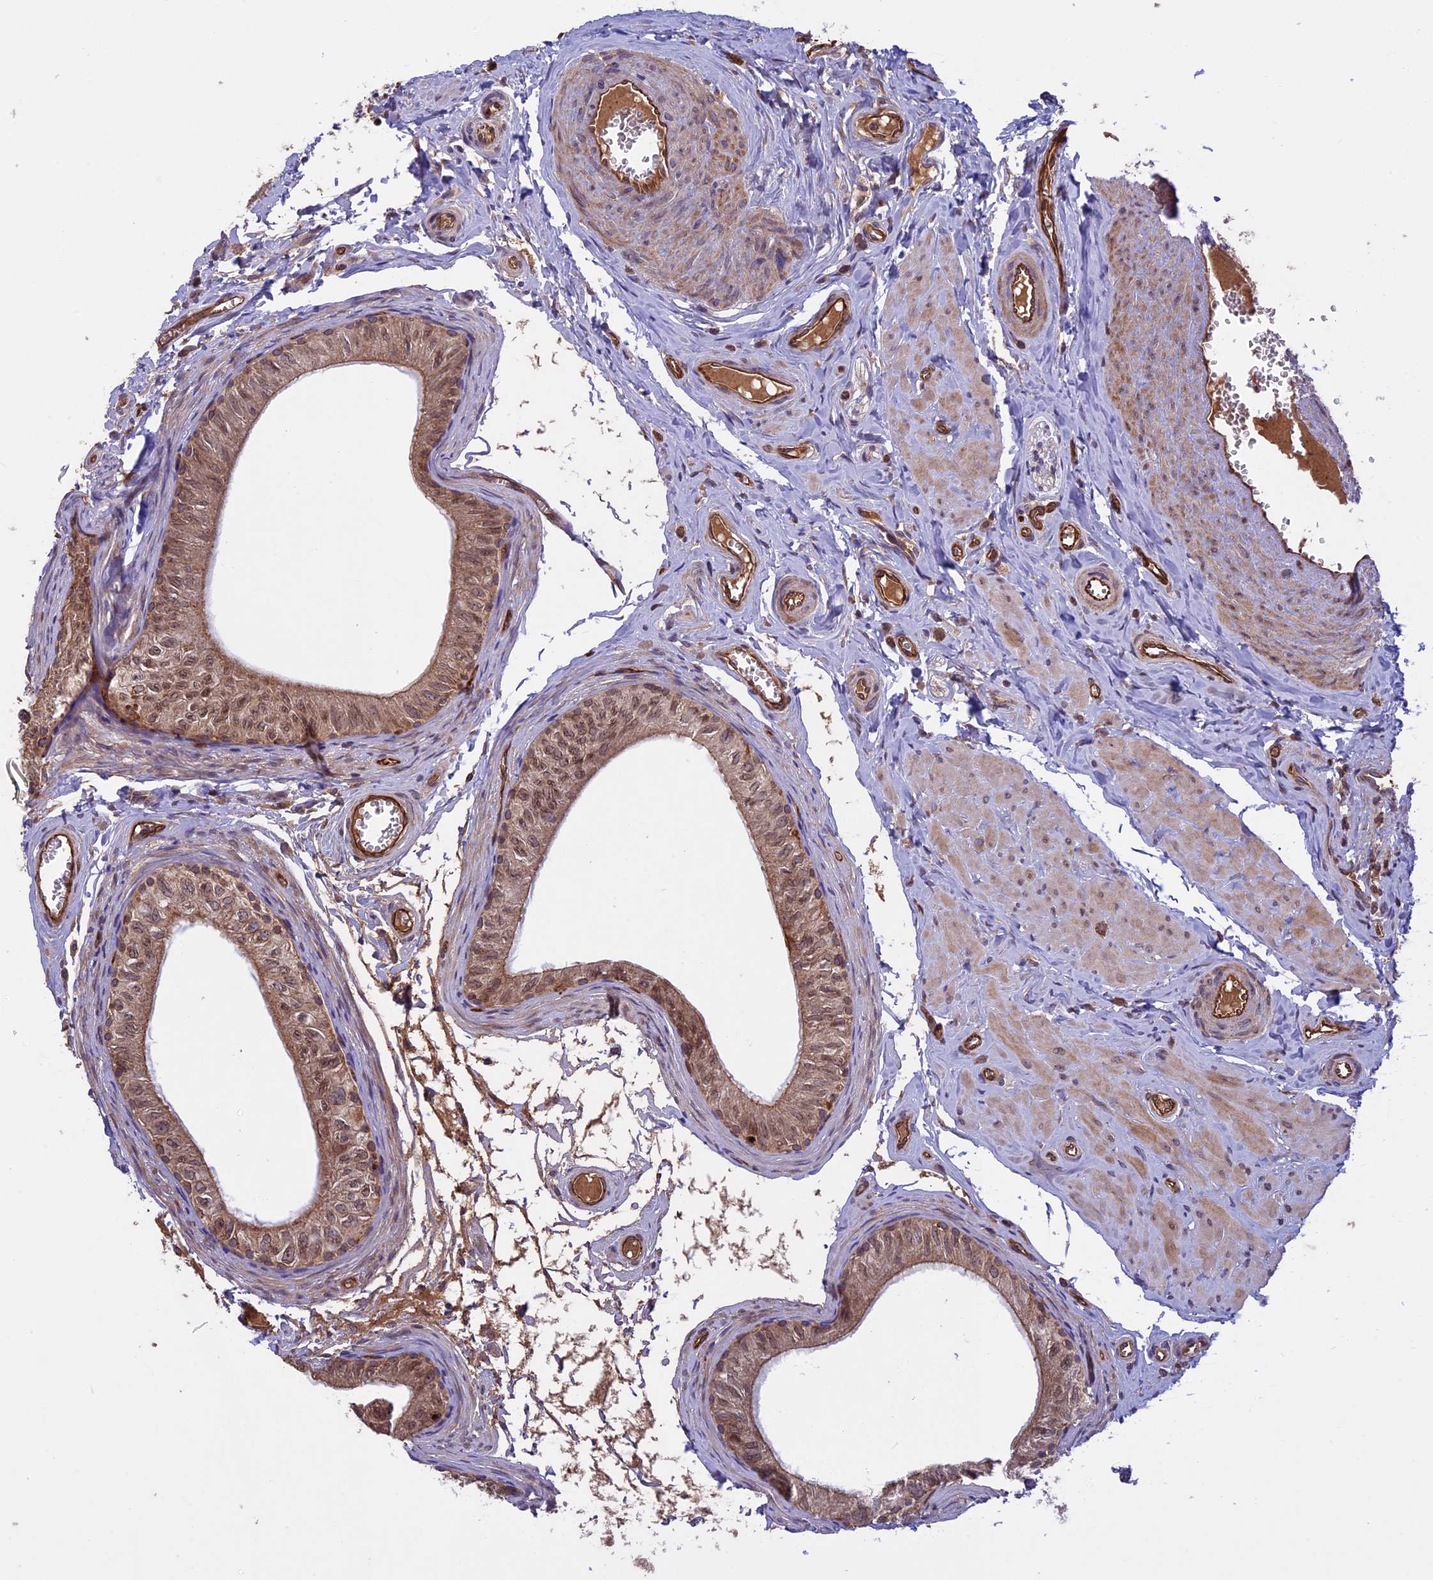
{"staining": {"intensity": "moderate", "quantity": ">75%", "location": "cytoplasmic/membranous,nuclear"}, "tissue": "epididymis", "cell_type": "Glandular cells", "image_type": "normal", "snomed": [{"axis": "morphology", "description": "Normal tissue, NOS"}, {"axis": "topography", "description": "Epididymis"}], "caption": "Immunohistochemical staining of unremarkable epididymis shows >75% levels of moderate cytoplasmic/membranous,nuclear protein staining in approximately >75% of glandular cells. The staining was performed using DAB to visualize the protein expression in brown, while the nuclei were stained in blue with hematoxylin (Magnification: 20x).", "gene": "CCDC125", "patient": {"sex": "male", "age": 42}}